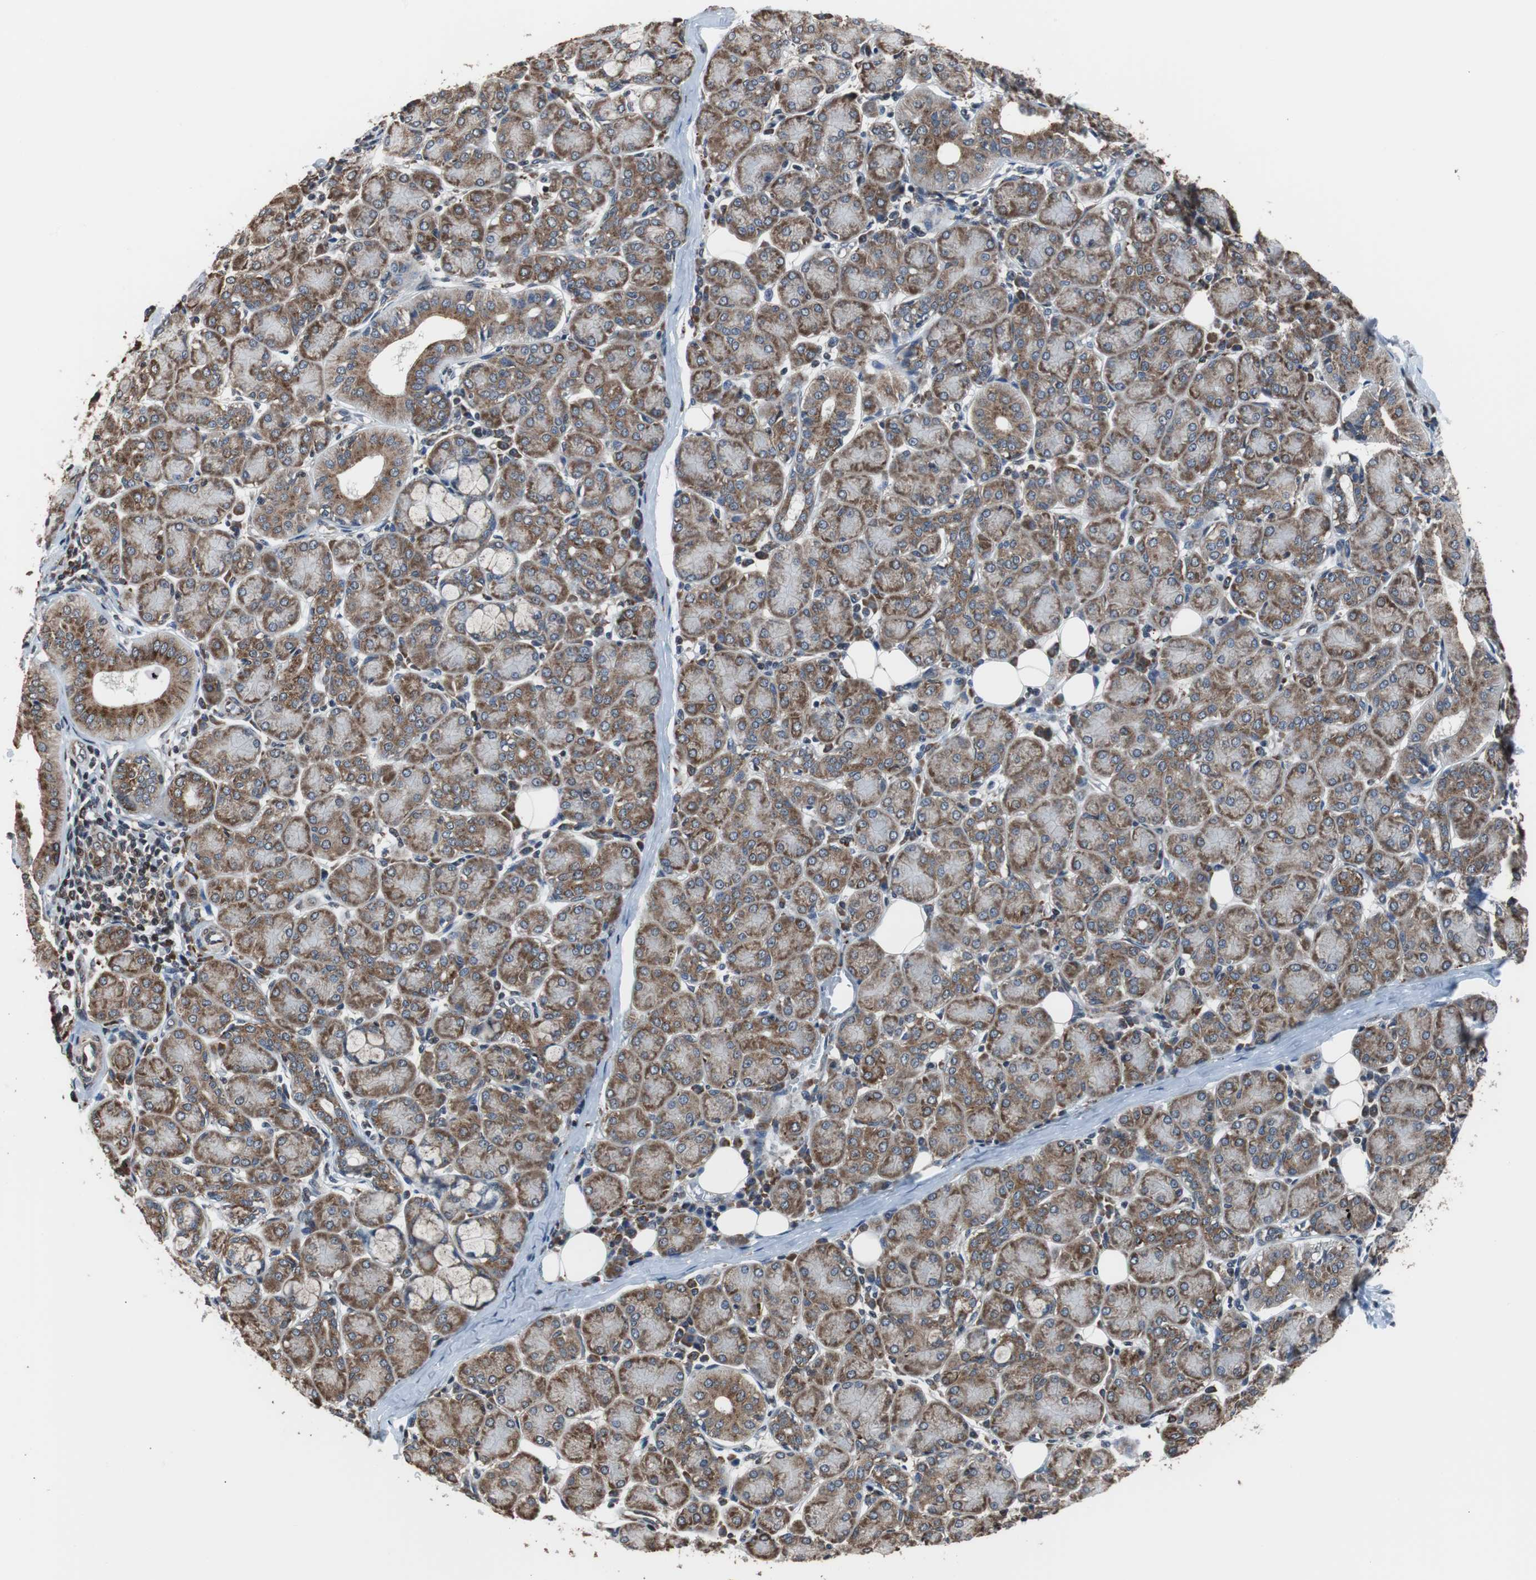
{"staining": {"intensity": "moderate", "quantity": ">75%", "location": "cytoplasmic/membranous"}, "tissue": "salivary gland", "cell_type": "Glandular cells", "image_type": "normal", "snomed": [{"axis": "morphology", "description": "Normal tissue, NOS"}, {"axis": "morphology", "description": "Inflammation, NOS"}, {"axis": "topography", "description": "Lymph node"}, {"axis": "topography", "description": "Salivary gland"}], "caption": "A photomicrograph of salivary gland stained for a protein shows moderate cytoplasmic/membranous brown staining in glandular cells.", "gene": "USP10", "patient": {"sex": "male", "age": 3}}